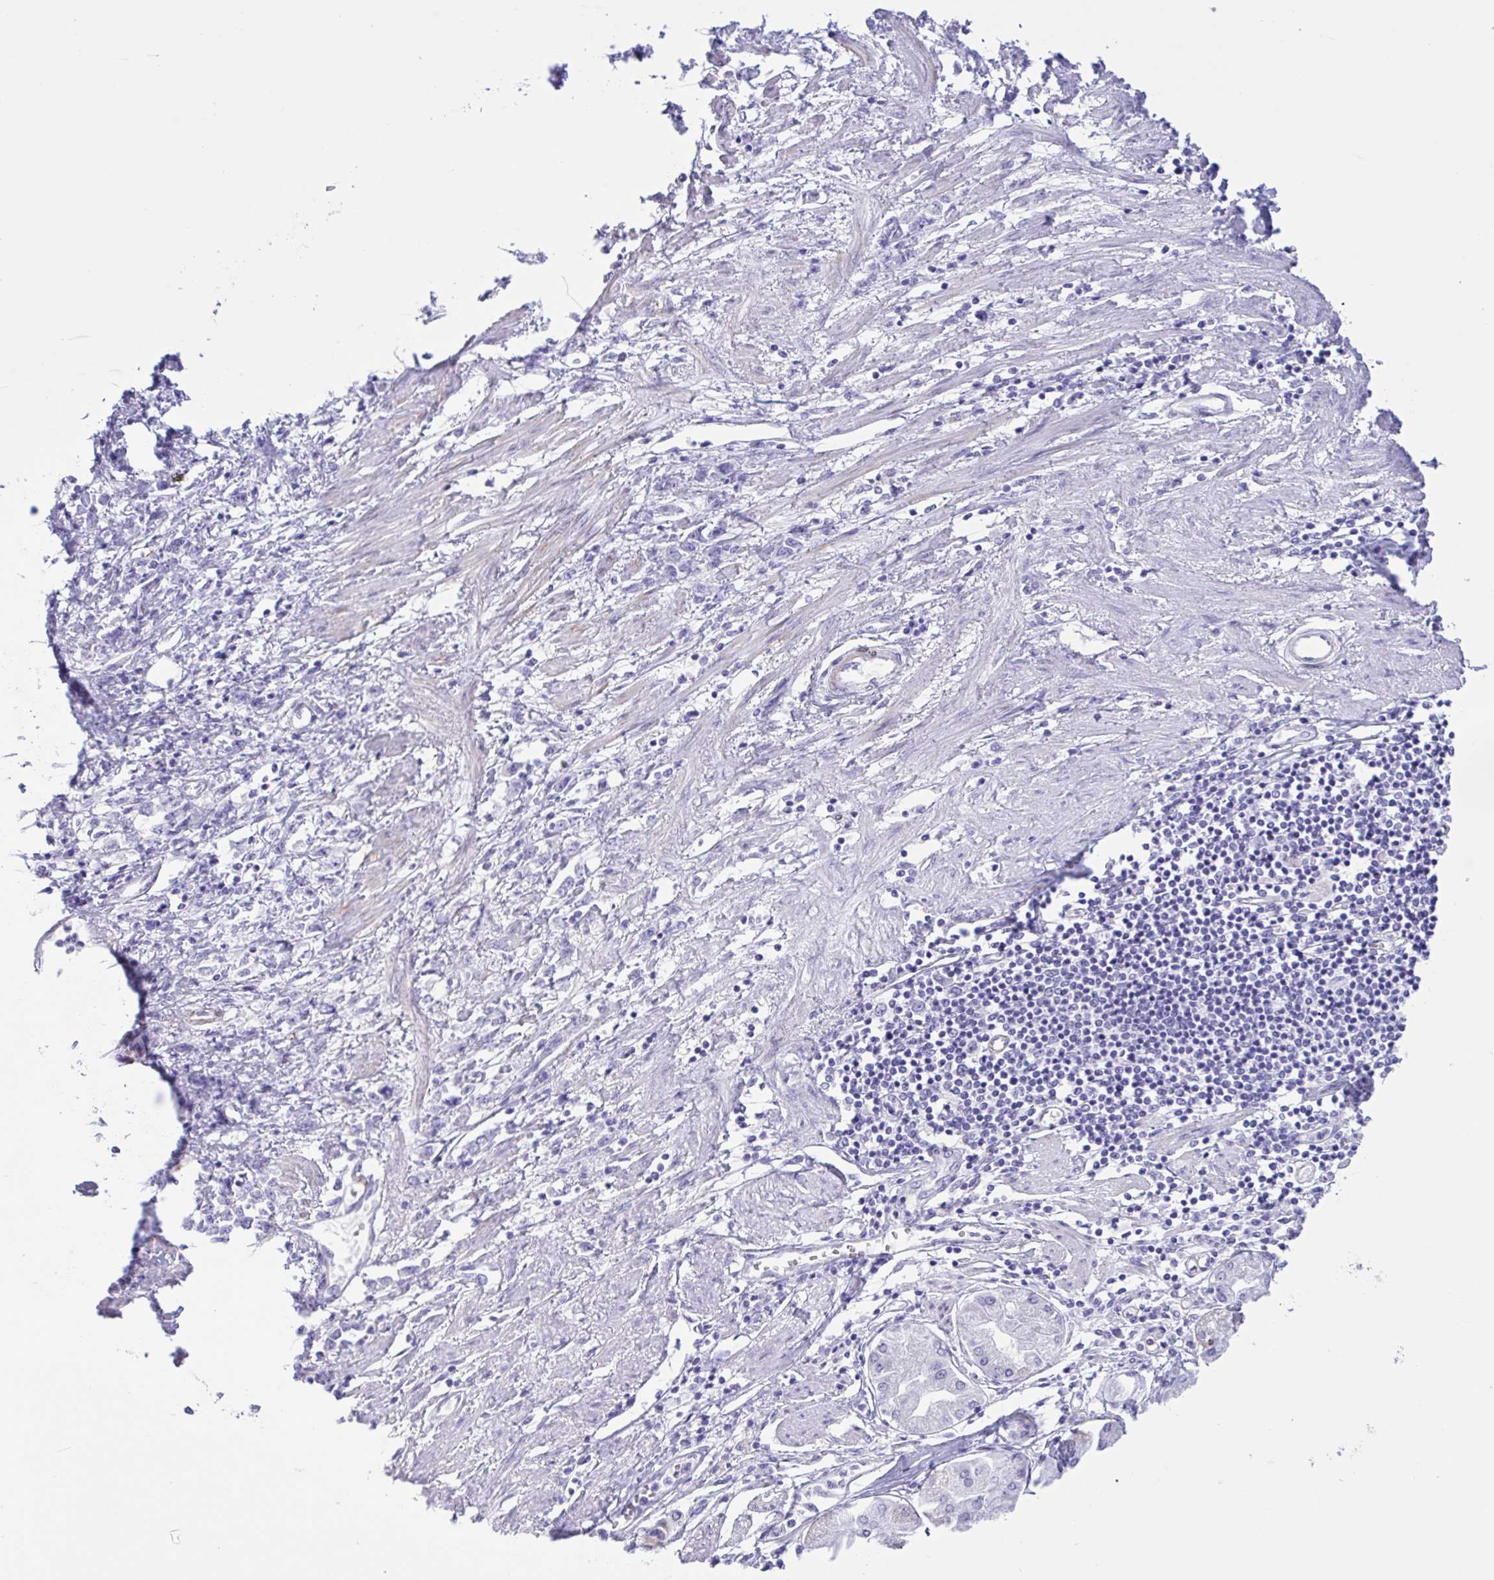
{"staining": {"intensity": "negative", "quantity": "none", "location": "none"}, "tissue": "stomach cancer", "cell_type": "Tumor cells", "image_type": "cancer", "snomed": [{"axis": "morphology", "description": "Adenocarcinoma, NOS"}, {"axis": "topography", "description": "Stomach"}], "caption": "Tumor cells show no significant protein staining in stomach adenocarcinoma.", "gene": "AHCYL2", "patient": {"sex": "female", "age": 76}}